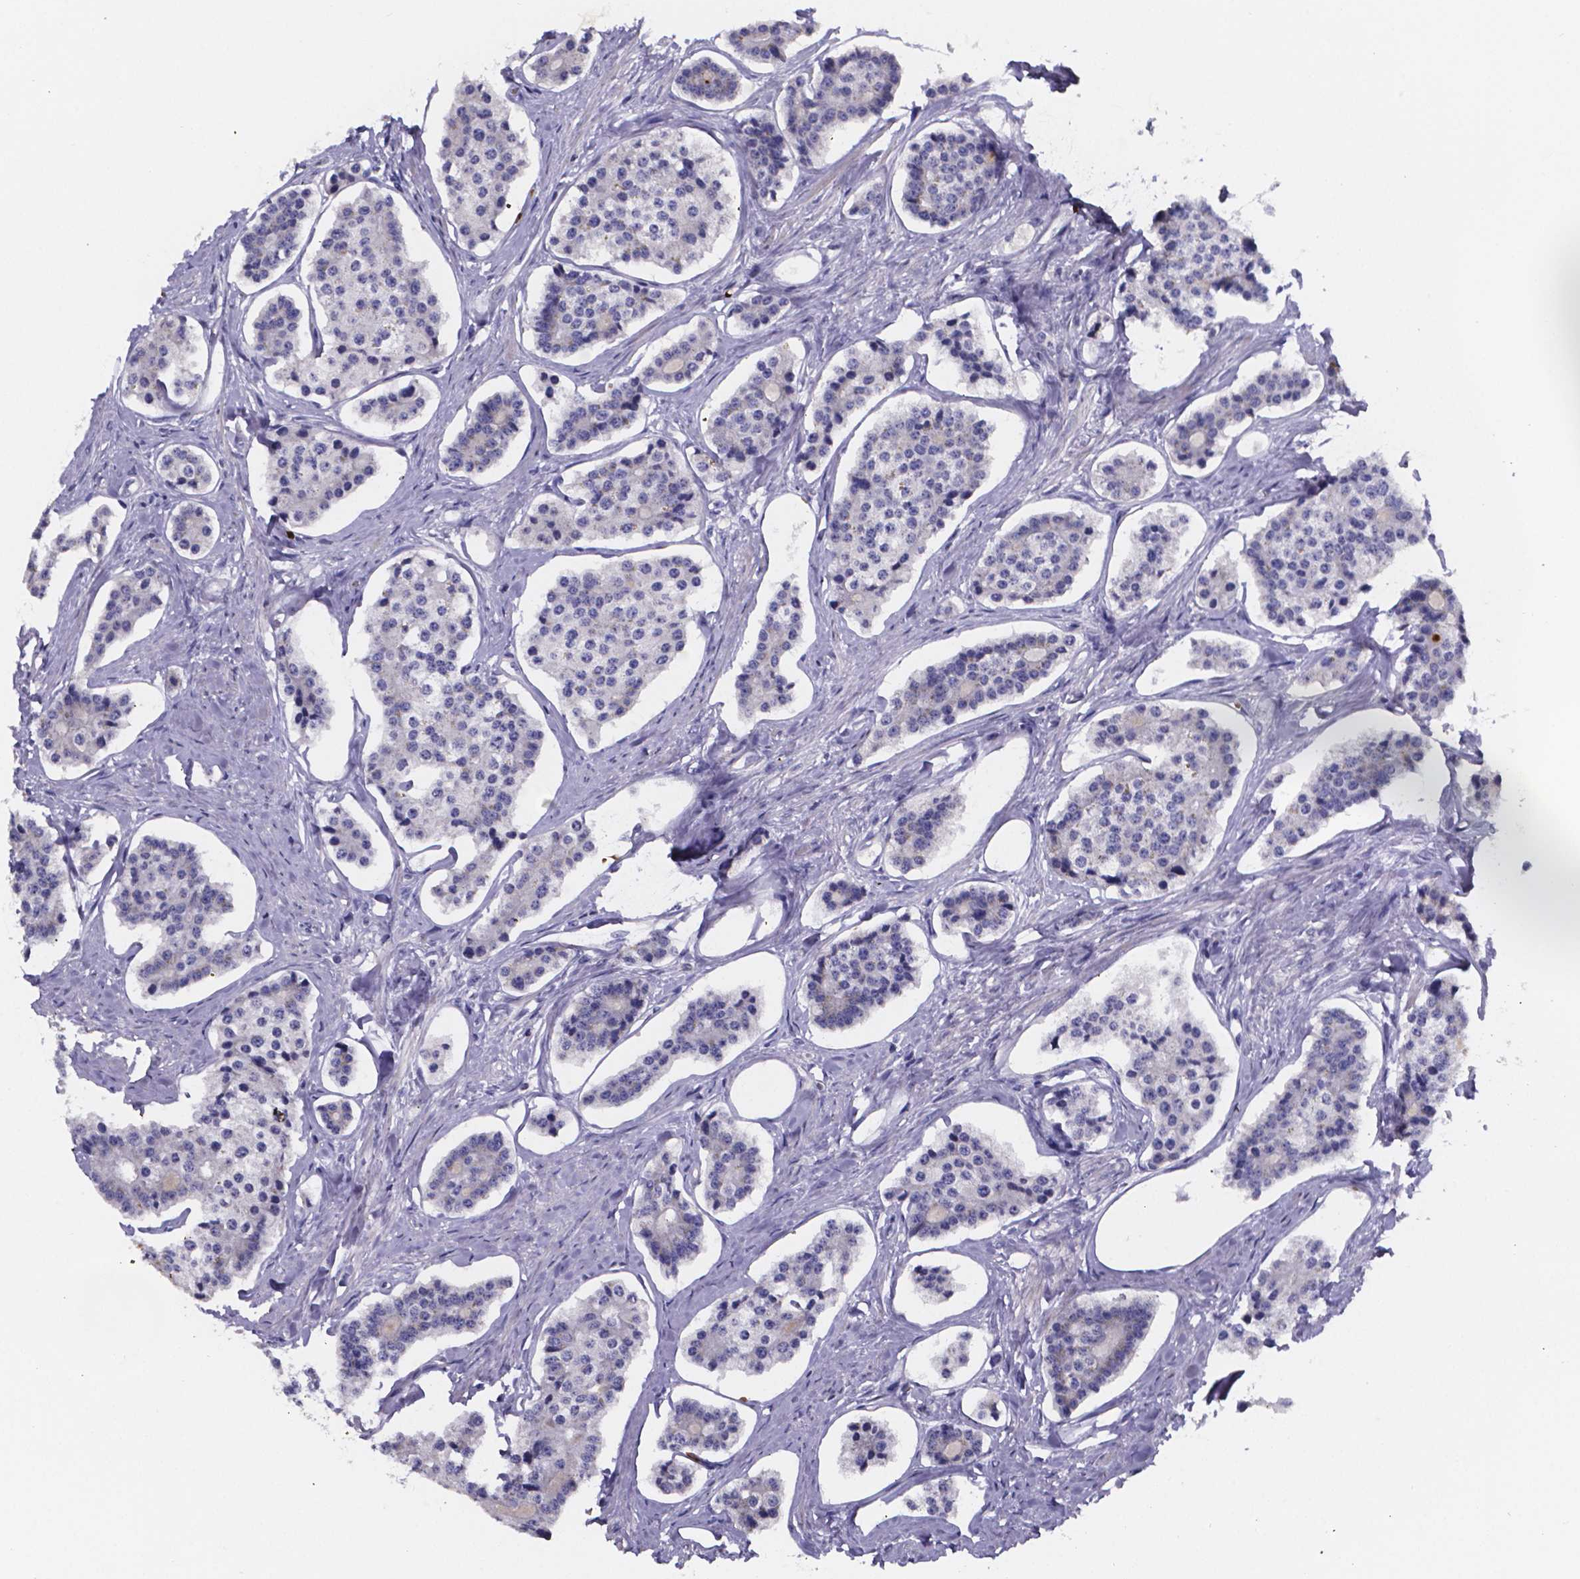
{"staining": {"intensity": "negative", "quantity": "none", "location": "none"}, "tissue": "carcinoid", "cell_type": "Tumor cells", "image_type": "cancer", "snomed": [{"axis": "morphology", "description": "Carcinoid, malignant, NOS"}, {"axis": "topography", "description": "Small intestine"}], "caption": "DAB (3,3'-diaminobenzidine) immunohistochemical staining of human carcinoid demonstrates no significant positivity in tumor cells.", "gene": "GABRA3", "patient": {"sex": "female", "age": 65}}